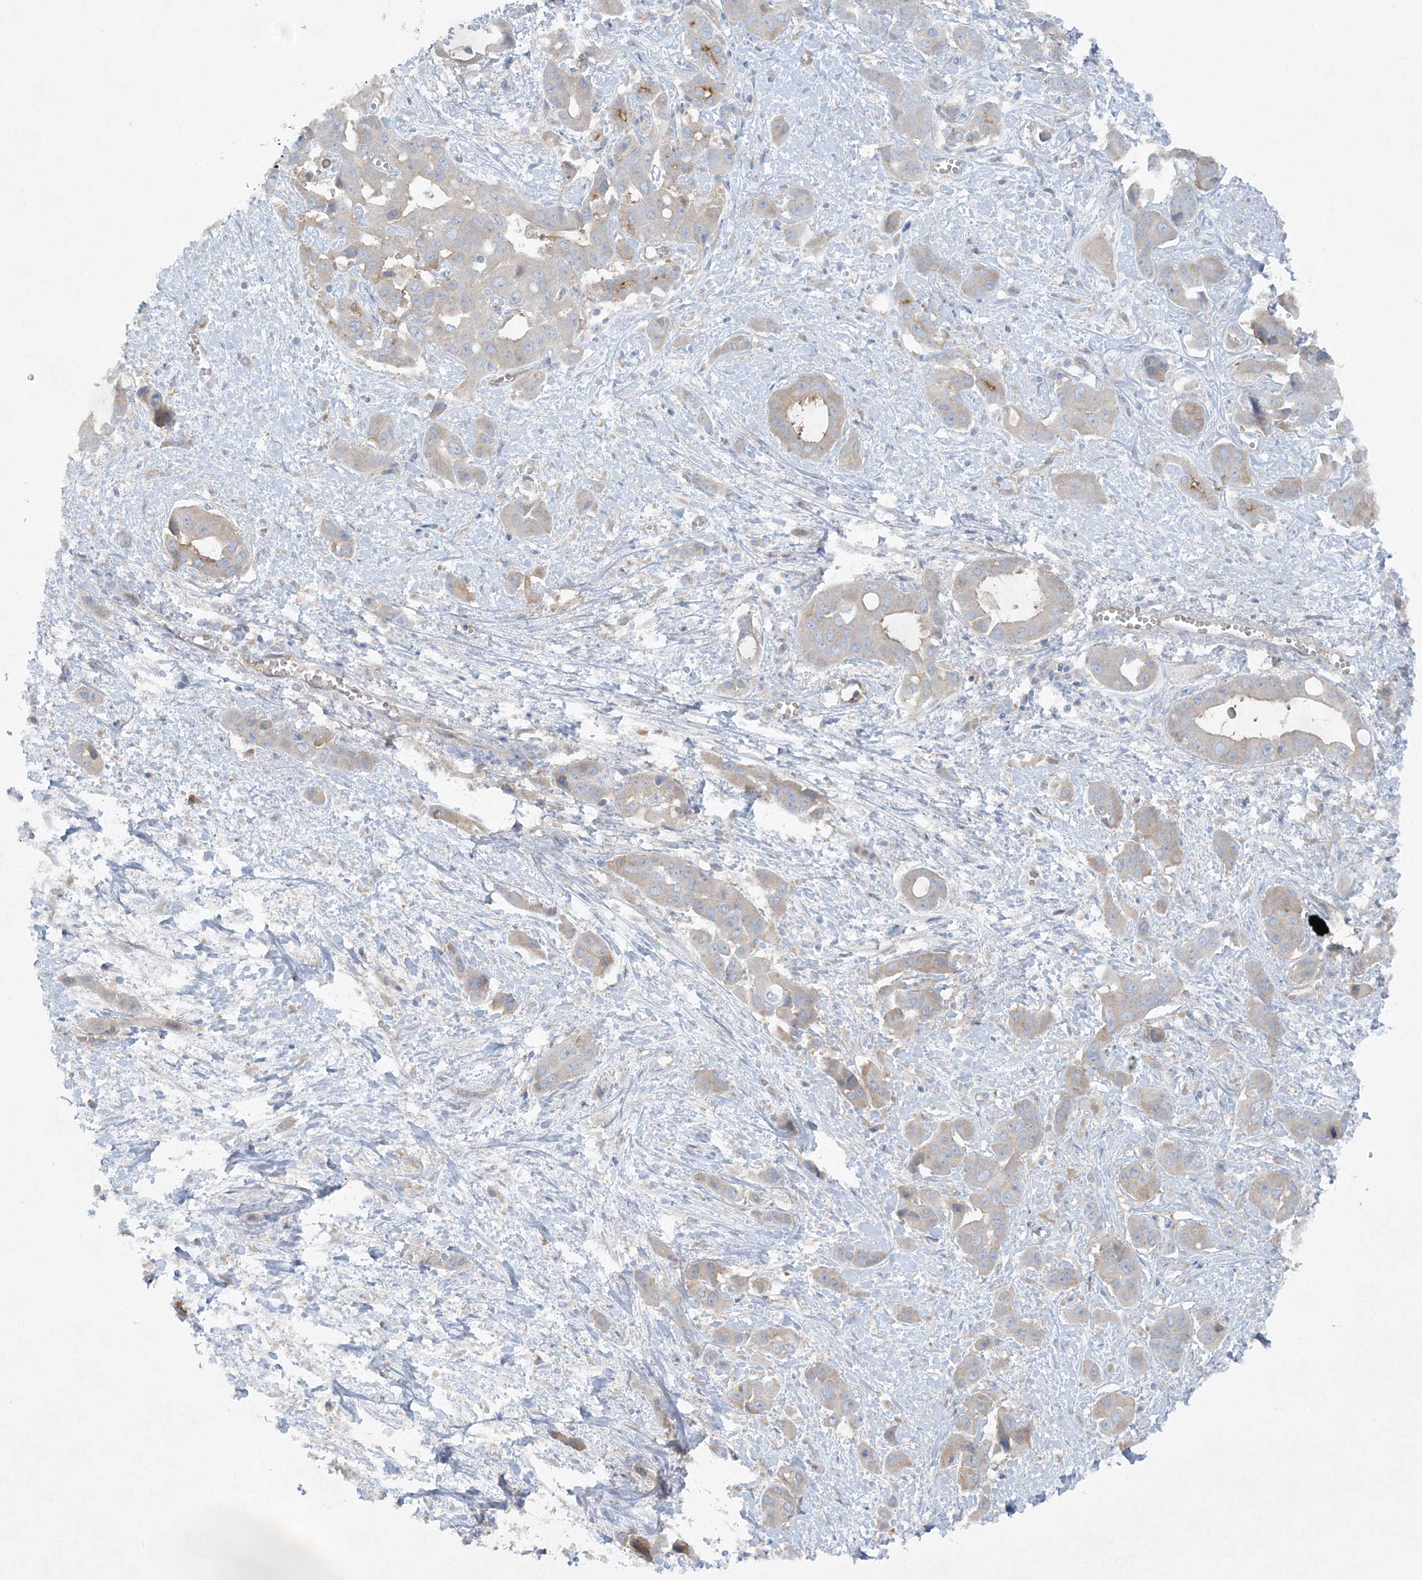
{"staining": {"intensity": "weak", "quantity": "25%-75%", "location": "cytoplasmic/membranous"}, "tissue": "liver cancer", "cell_type": "Tumor cells", "image_type": "cancer", "snomed": [{"axis": "morphology", "description": "Cholangiocarcinoma"}, {"axis": "topography", "description": "Liver"}], "caption": "Liver cancer tissue displays weak cytoplasmic/membranous positivity in about 25%-75% of tumor cells (Brightfield microscopy of DAB IHC at high magnification).", "gene": "ATP11A", "patient": {"sex": "female", "age": 52}}